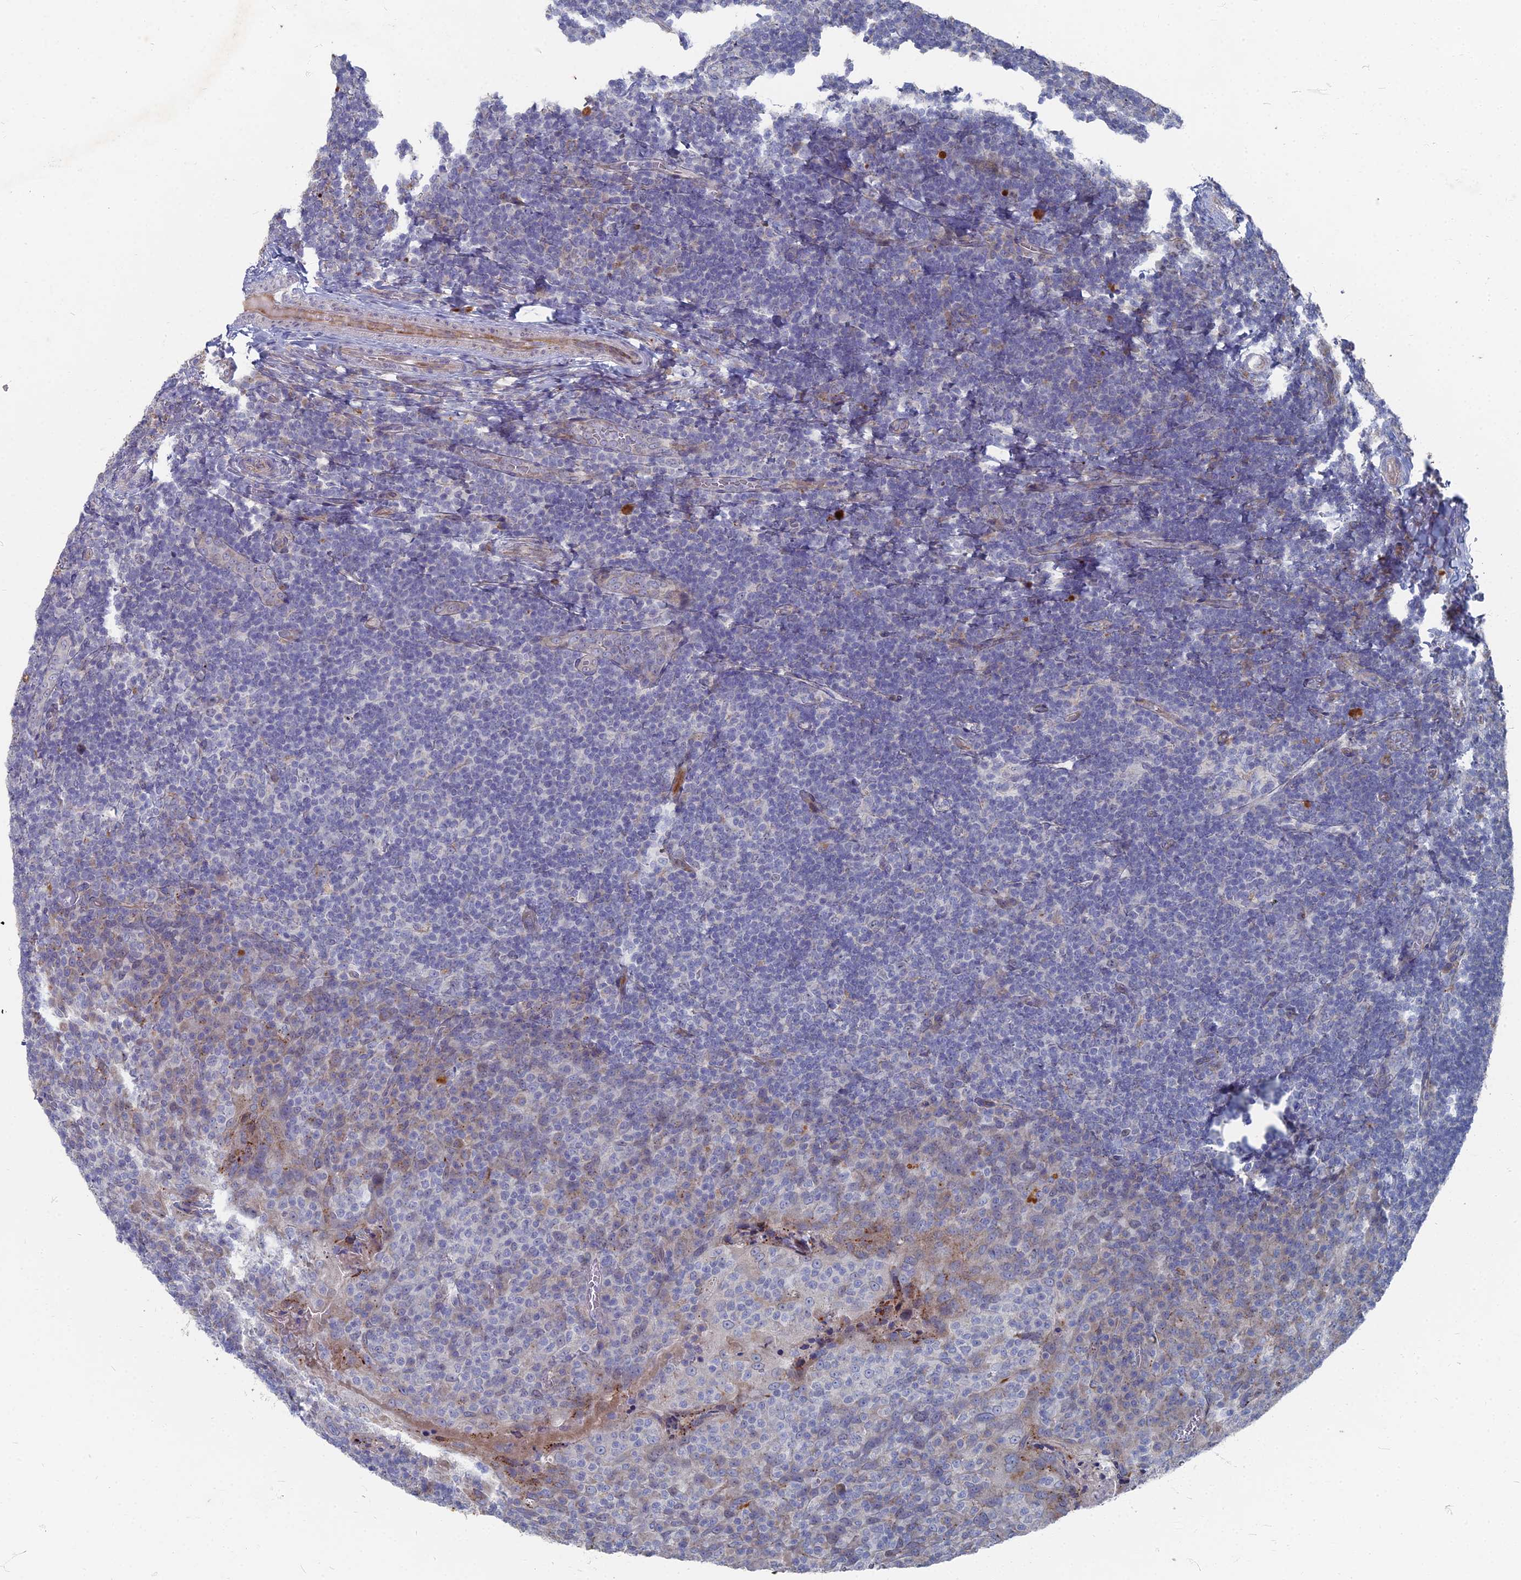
{"staining": {"intensity": "negative", "quantity": "none", "location": "none"}, "tissue": "tonsil", "cell_type": "Germinal center cells", "image_type": "normal", "snomed": [{"axis": "morphology", "description": "Normal tissue, NOS"}, {"axis": "topography", "description": "Tonsil"}], "caption": "Germinal center cells show no significant staining in normal tonsil. The staining was performed using DAB (3,3'-diaminobenzidine) to visualize the protein expression in brown, while the nuclei were stained in blue with hematoxylin (Magnification: 20x).", "gene": "TMEM128", "patient": {"sex": "male", "age": 17}}